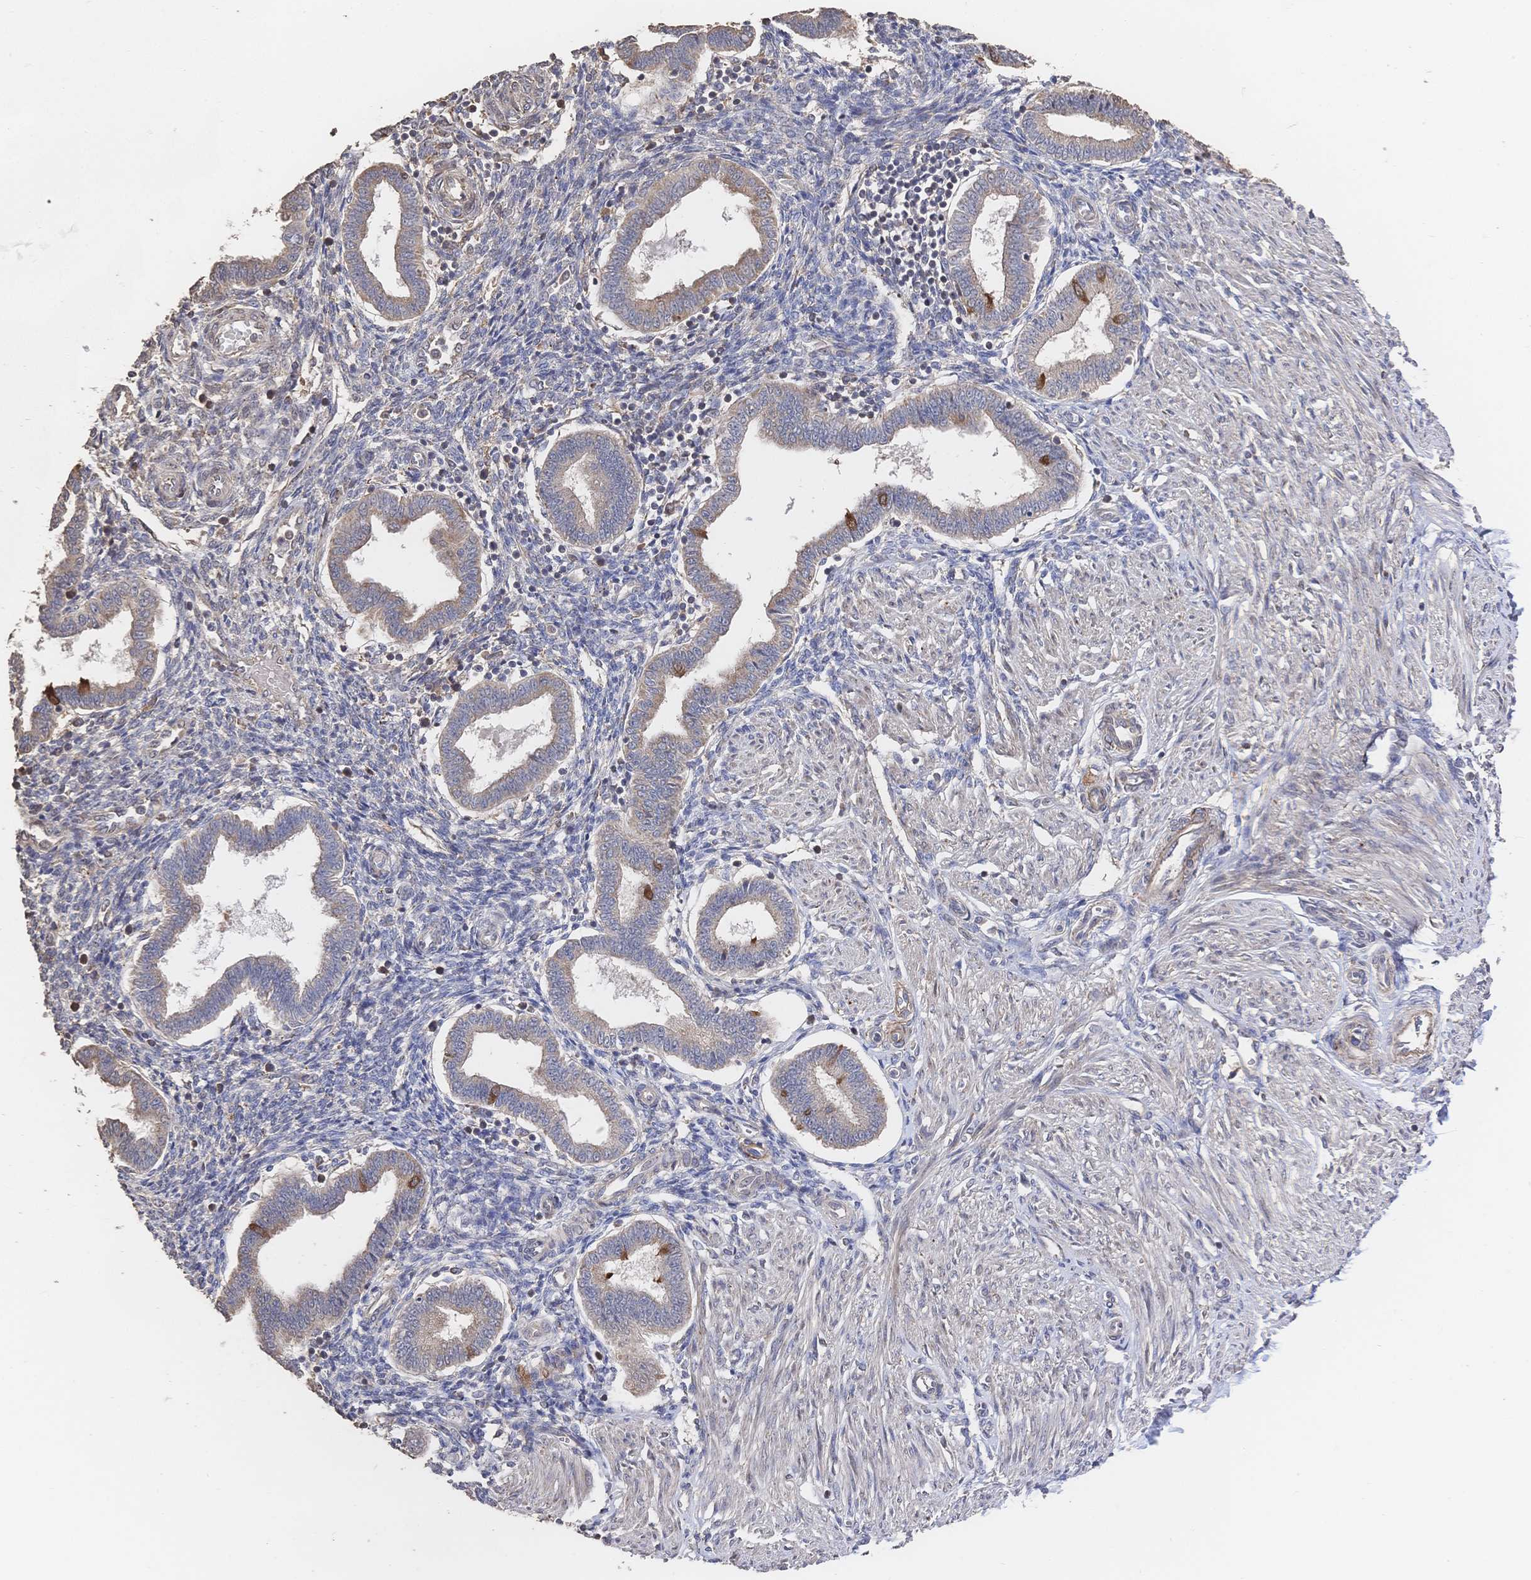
{"staining": {"intensity": "negative", "quantity": "none", "location": "none"}, "tissue": "endometrium", "cell_type": "Cells in endometrial stroma", "image_type": "normal", "snomed": [{"axis": "morphology", "description": "Normal tissue, NOS"}, {"axis": "topography", "description": "Endometrium"}], "caption": "This is a photomicrograph of immunohistochemistry (IHC) staining of benign endometrium, which shows no positivity in cells in endometrial stroma. (DAB immunohistochemistry visualized using brightfield microscopy, high magnification).", "gene": "DNAJA4", "patient": {"sex": "female", "age": 24}}